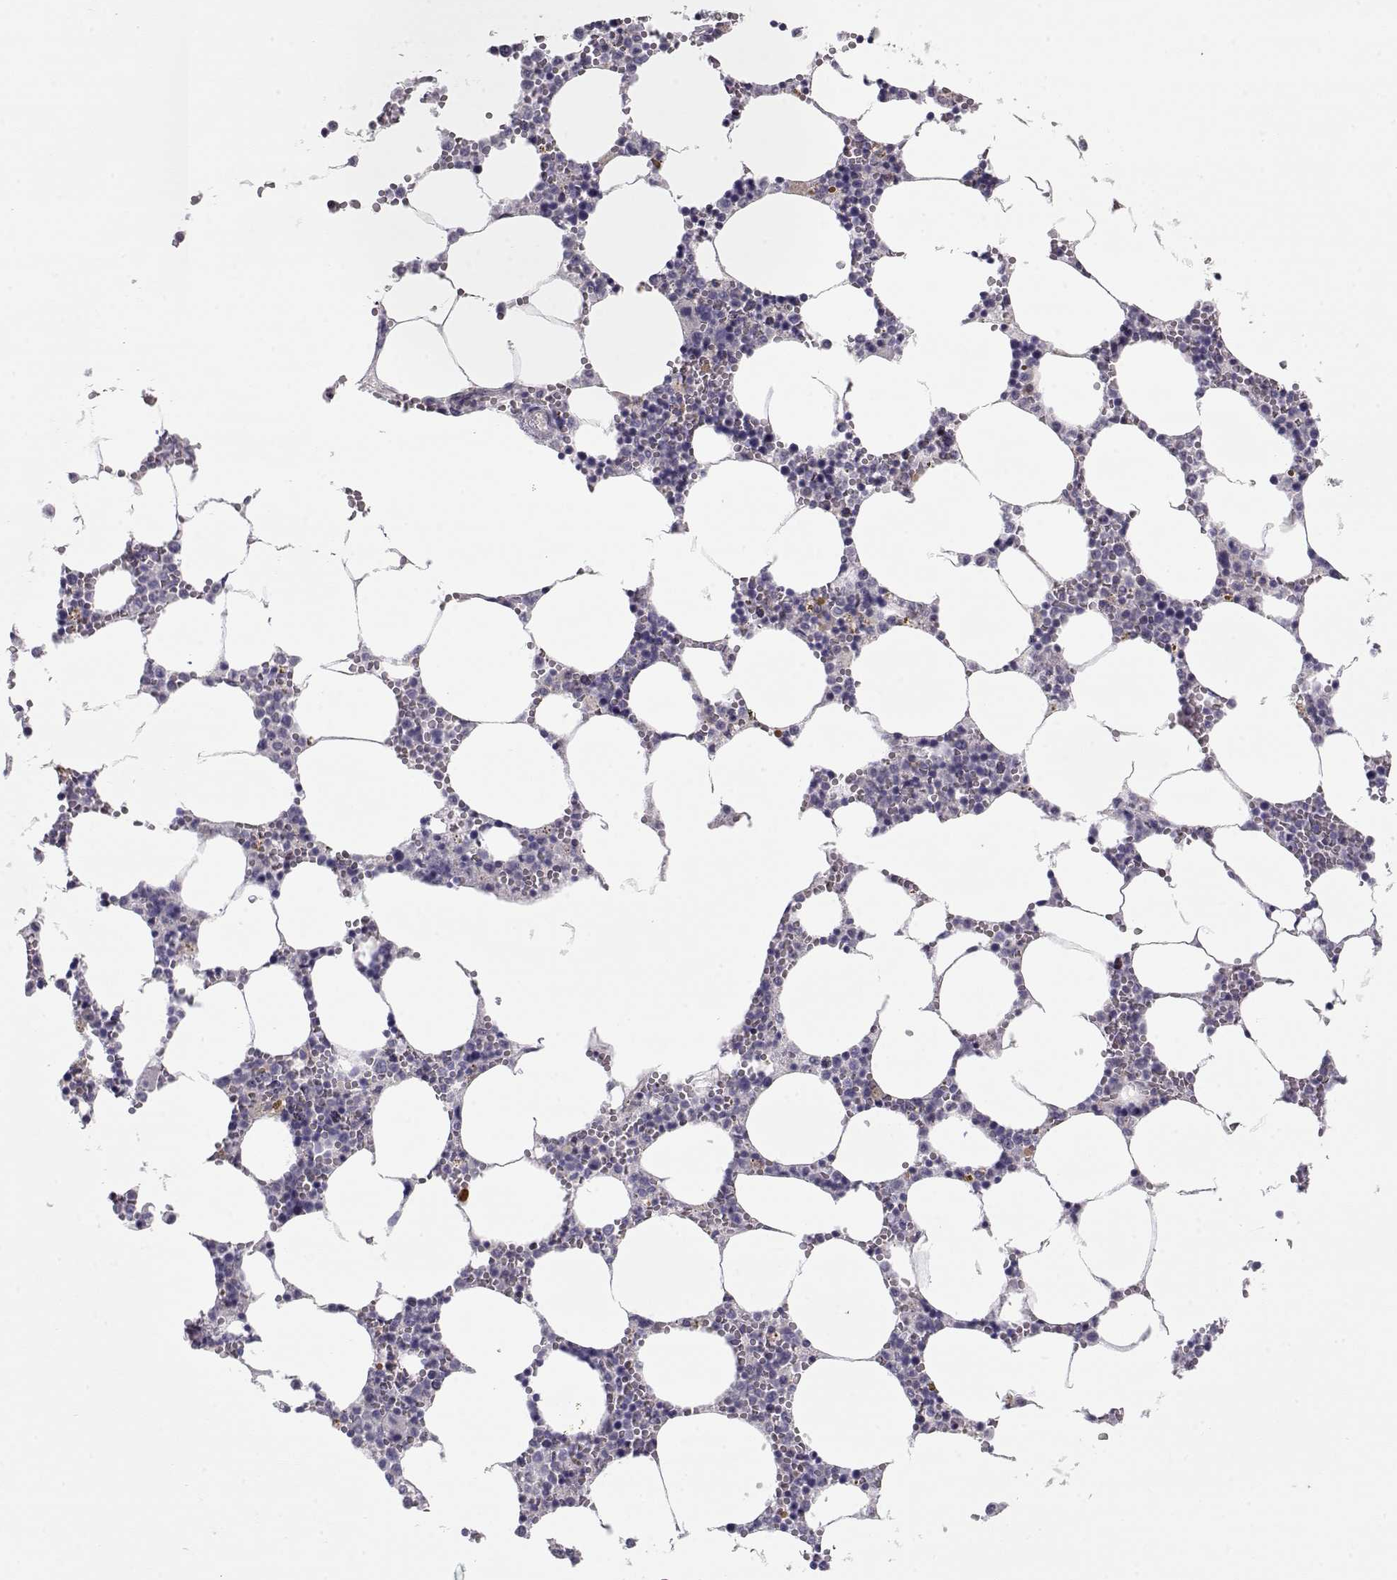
{"staining": {"intensity": "negative", "quantity": "none", "location": "none"}, "tissue": "bone marrow", "cell_type": "Hematopoietic cells", "image_type": "normal", "snomed": [{"axis": "morphology", "description": "Normal tissue, NOS"}, {"axis": "topography", "description": "Bone marrow"}], "caption": "DAB (3,3'-diaminobenzidine) immunohistochemical staining of normal bone marrow reveals no significant expression in hematopoietic cells.", "gene": "NPVF", "patient": {"sex": "female", "age": 64}}